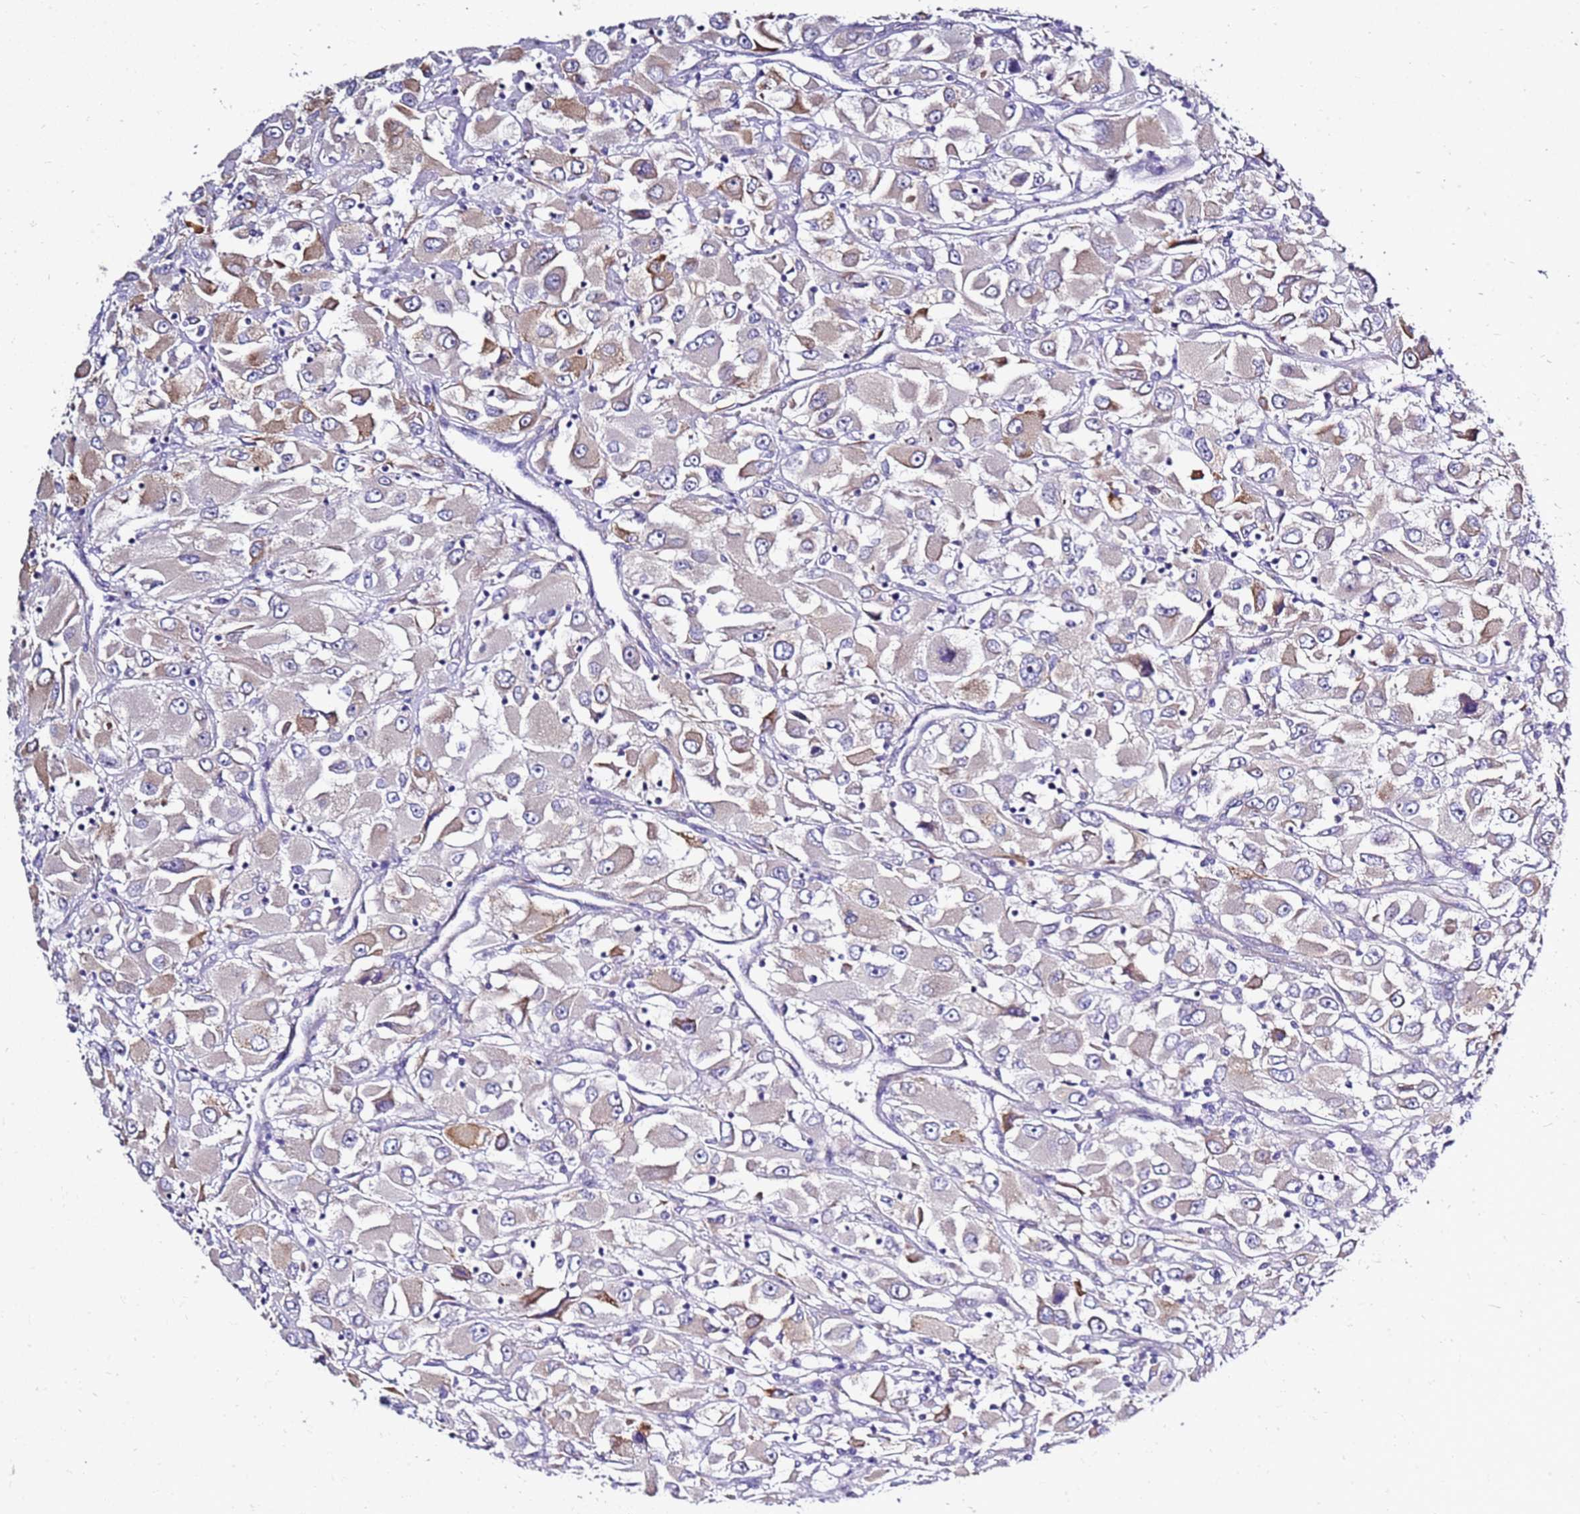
{"staining": {"intensity": "moderate", "quantity": "<25%", "location": "cytoplasmic/membranous"}, "tissue": "renal cancer", "cell_type": "Tumor cells", "image_type": "cancer", "snomed": [{"axis": "morphology", "description": "Adenocarcinoma, NOS"}, {"axis": "topography", "description": "Kidney"}], "caption": "Tumor cells reveal moderate cytoplasmic/membranous staining in approximately <25% of cells in renal adenocarcinoma.", "gene": "CASD1", "patient": {"sex": "female", "age": 52}}